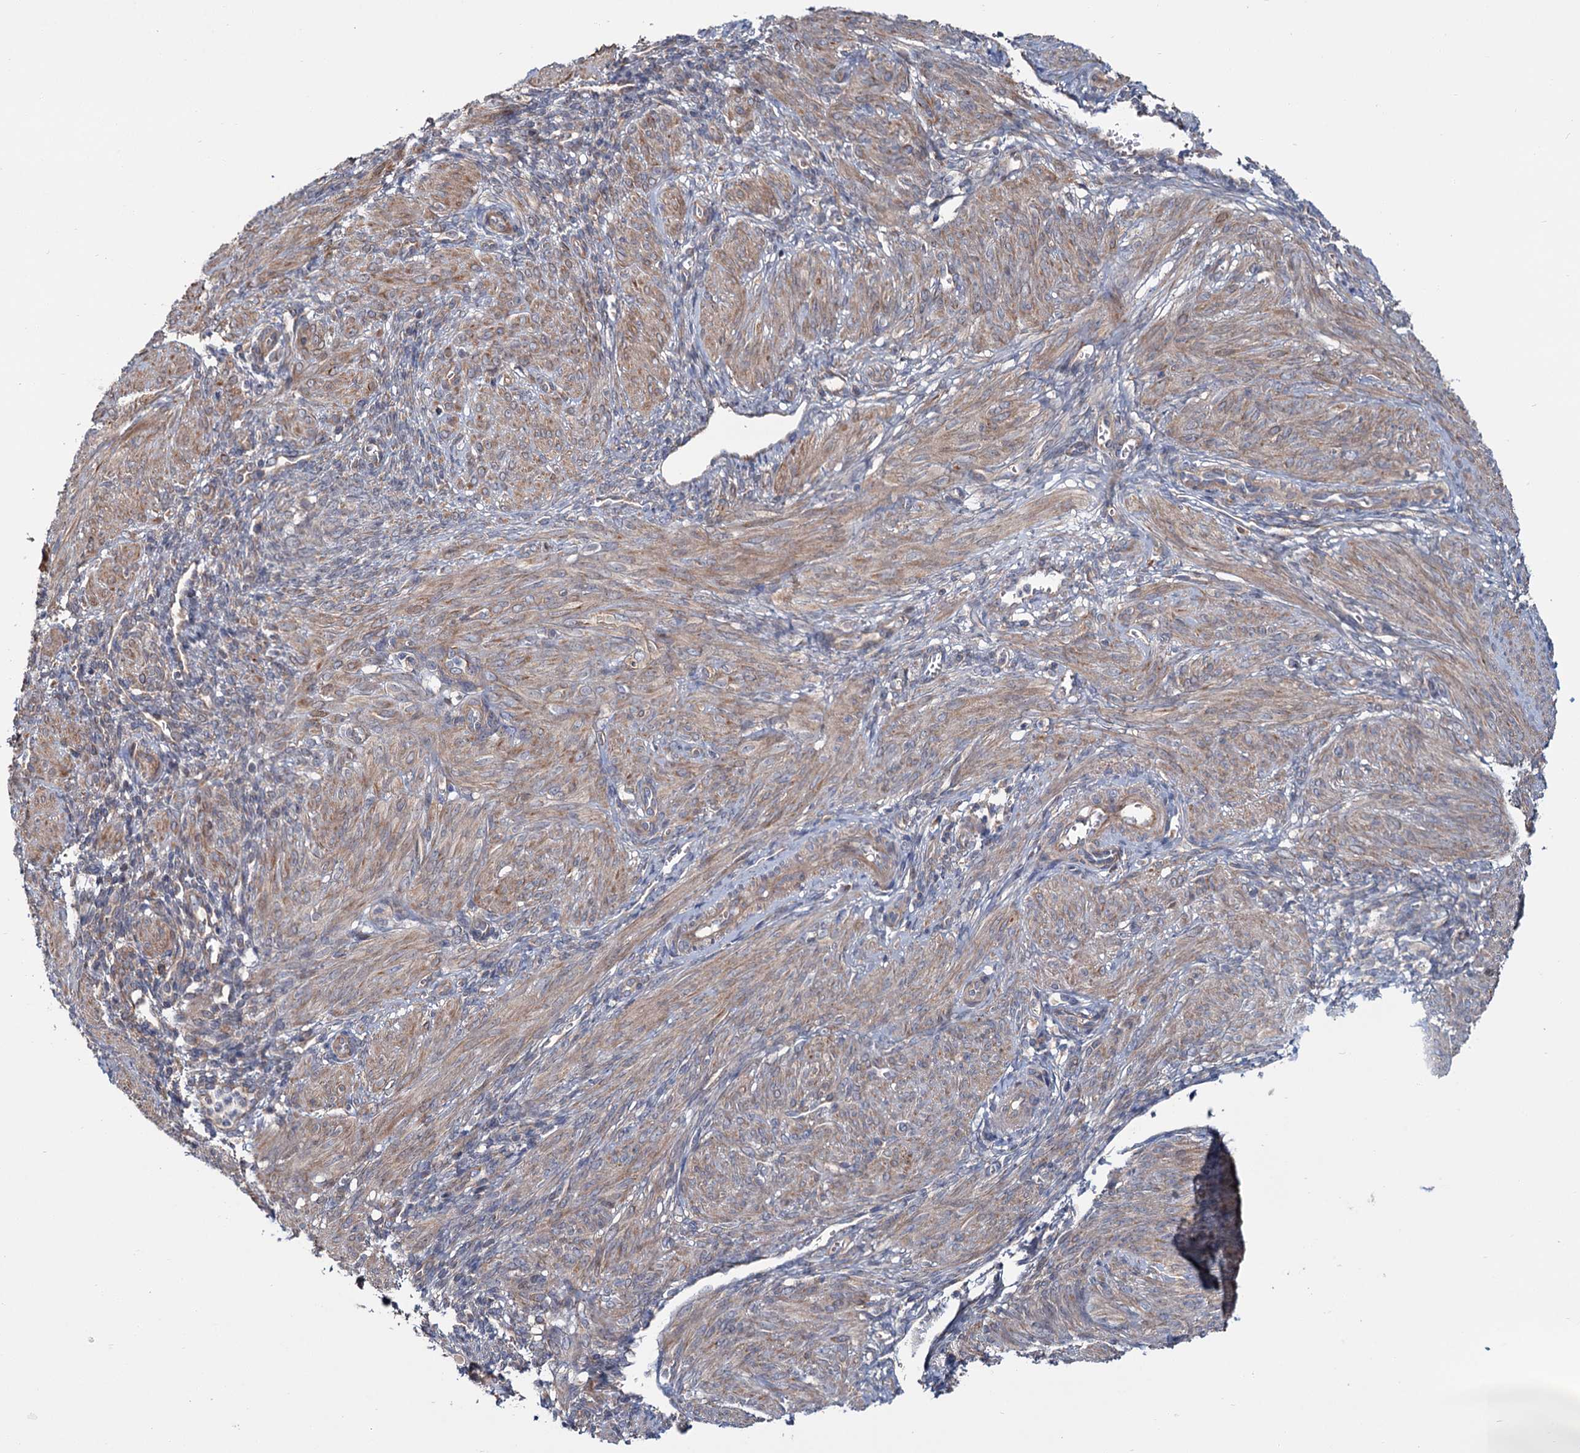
{"staining": {"intensity": "moderate", "quantity": ">75%", "location": "cytoplasmic/membranous"}, "tissue": "smooth muscle", "cell_type": "Smooth muscle cells", "image_type": "normal", "snomed": [{"axis": "morphology", "description": "Normal tissue, NOS"}, {"axis": "topography", "description": "Smooth muscle"}], "caption": "Immunohistochemistry (IHC) of unremarkable human smooth muscle displays medium levels of moderate cytoplasmic/membranous staining in about >75% of smooth muscle cells.", "gene": "MTRR", "patient": {"sex": "female", "age": 39}}